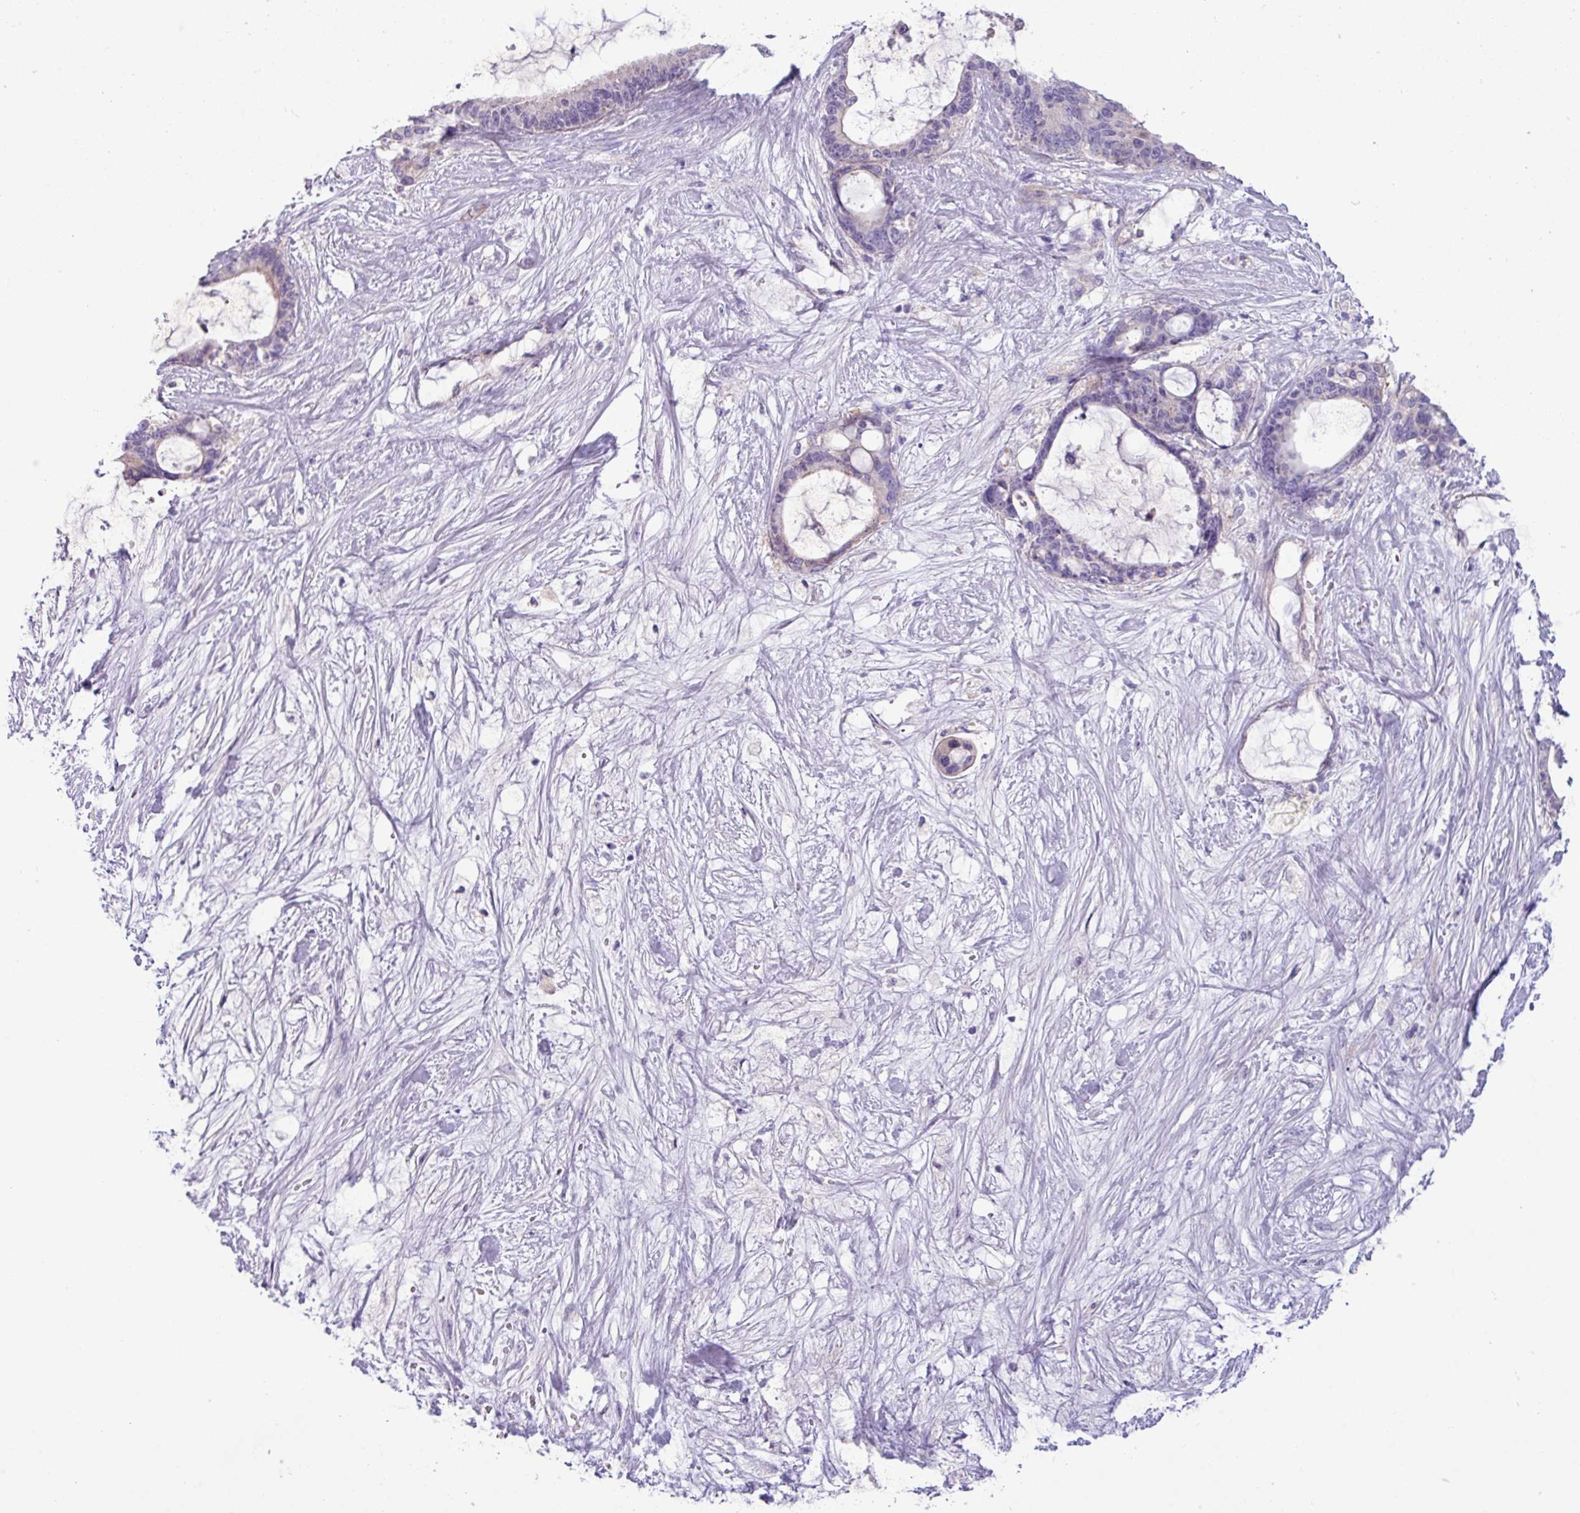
{"staining": {"intensity": "negative", "quantity": "none", "location": "none"}, "tissue": "liver cancer", "cell_type": "Tumor cells", "image_type": "cancer", "snomed": [{"axis": "morphology", "description": "Normal tissue, NOS"}, {"axis": "morphology", "description": "Cholangiocarcinoma"}, {"axis": "topography", "description": "Liver"}, {"axis": "topography", "description": "Peripheral nerve tissue"}], "caption": "Tumor cells show no significant expression in liver cholangiocarcinoma.", "gene": "KIRREL3", "patient": {"sex": "female", "age": 73}}